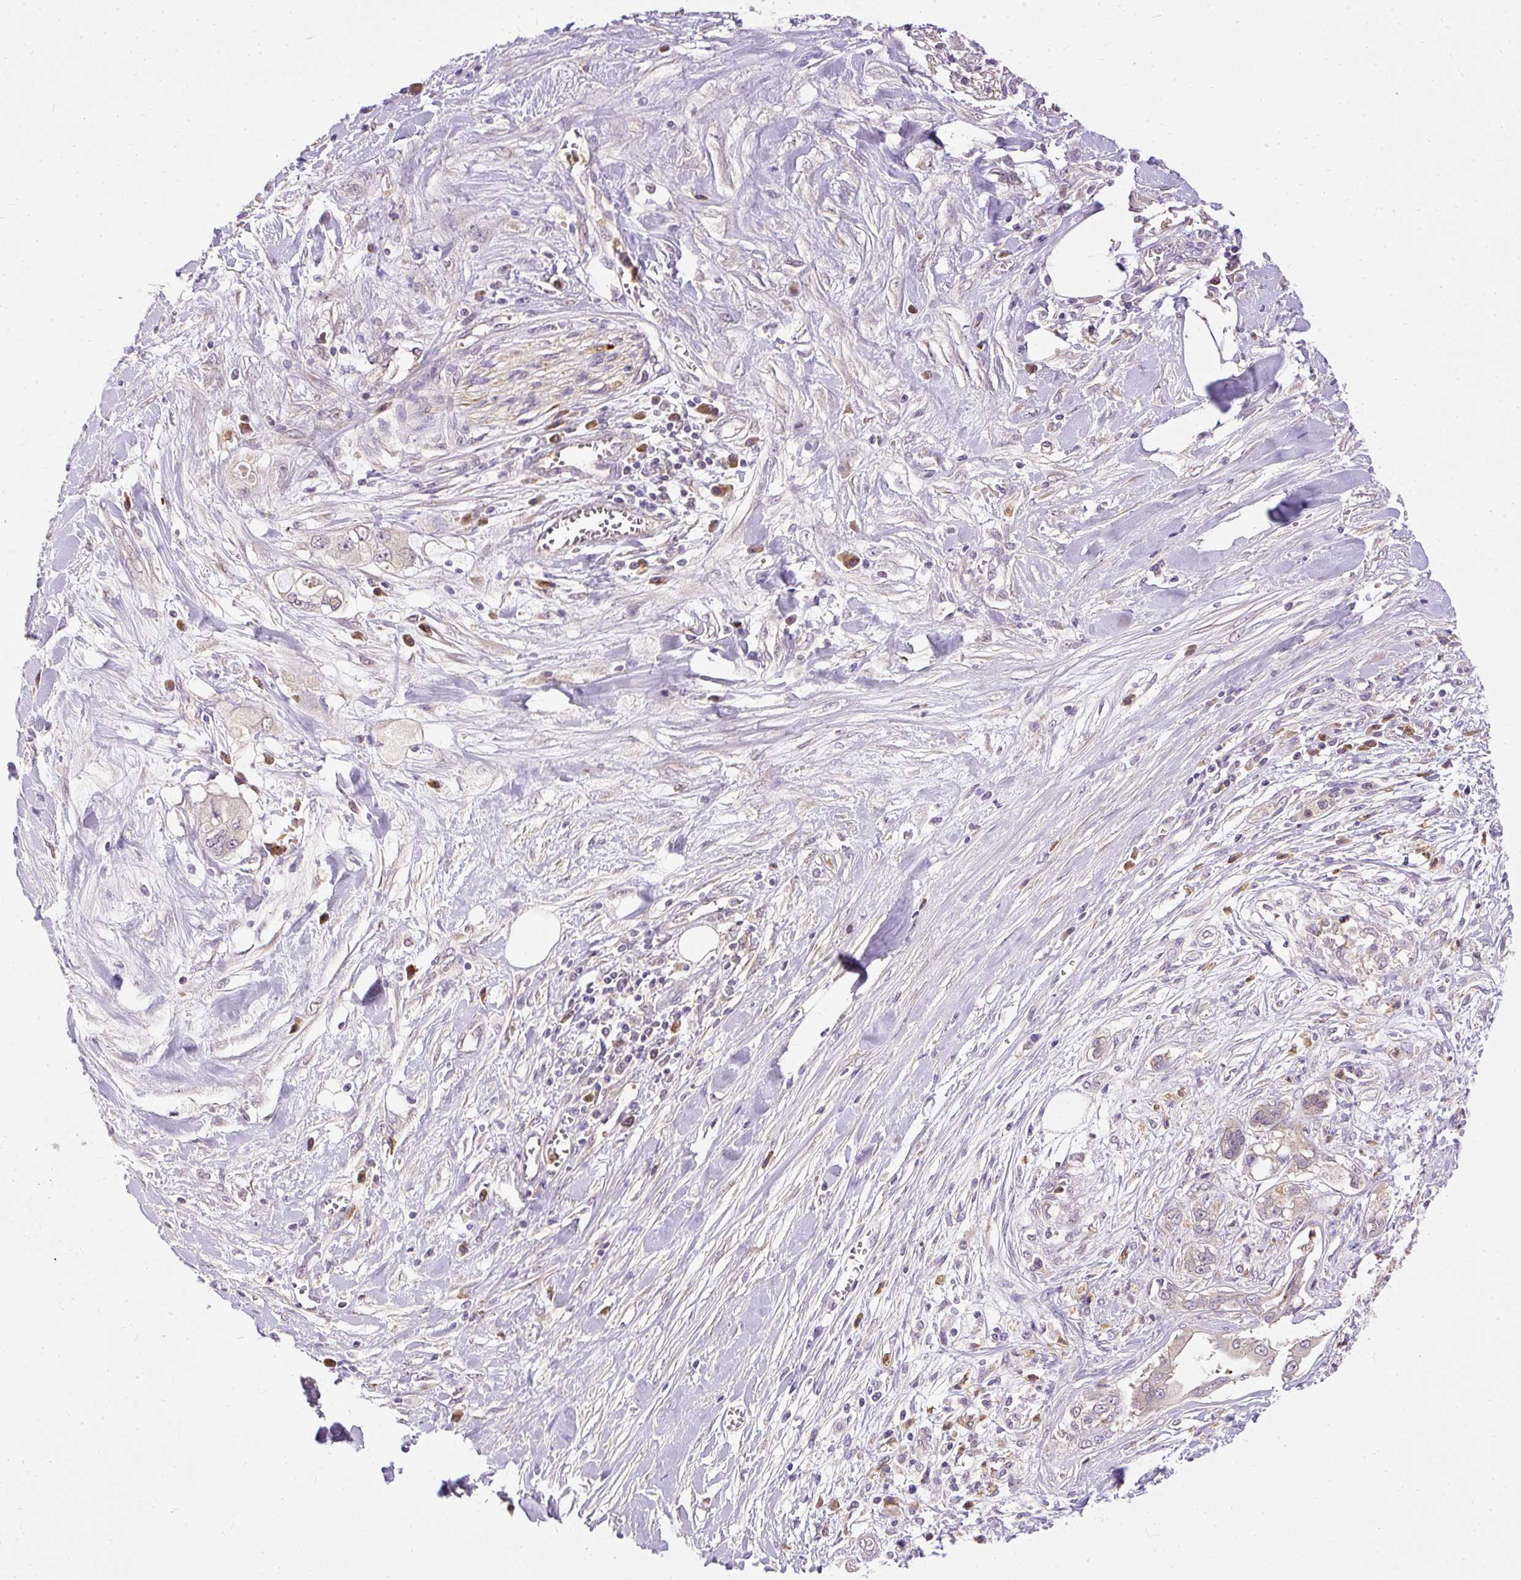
{"staining": {"intensity": "negative", "quantity": "none", "location": "none"}, "tissue": "pancreatic cancer", "cell_type": "Tumor cells", "image_type": "cancer", "snomed": [{"axis": "morphology", "description": "Adenocarcinoma, NOS"}, {"axis": "topography", "description": "Pancreas"}], "caption": "The immunohistochemistry (IHC) photomicrograph has no significant expression in tumor cells of adenocarcinoma (pancreatic) tissue. The staining was performed using DAB (3,3'-diaminobenzidine) to visualize the protein expression in brown, while the nuclei were stained in blue with hematoxylin (Magnification: 20x).", "gene": "CTTNBP2", "patient": {"sex": "female", "age": 56}}